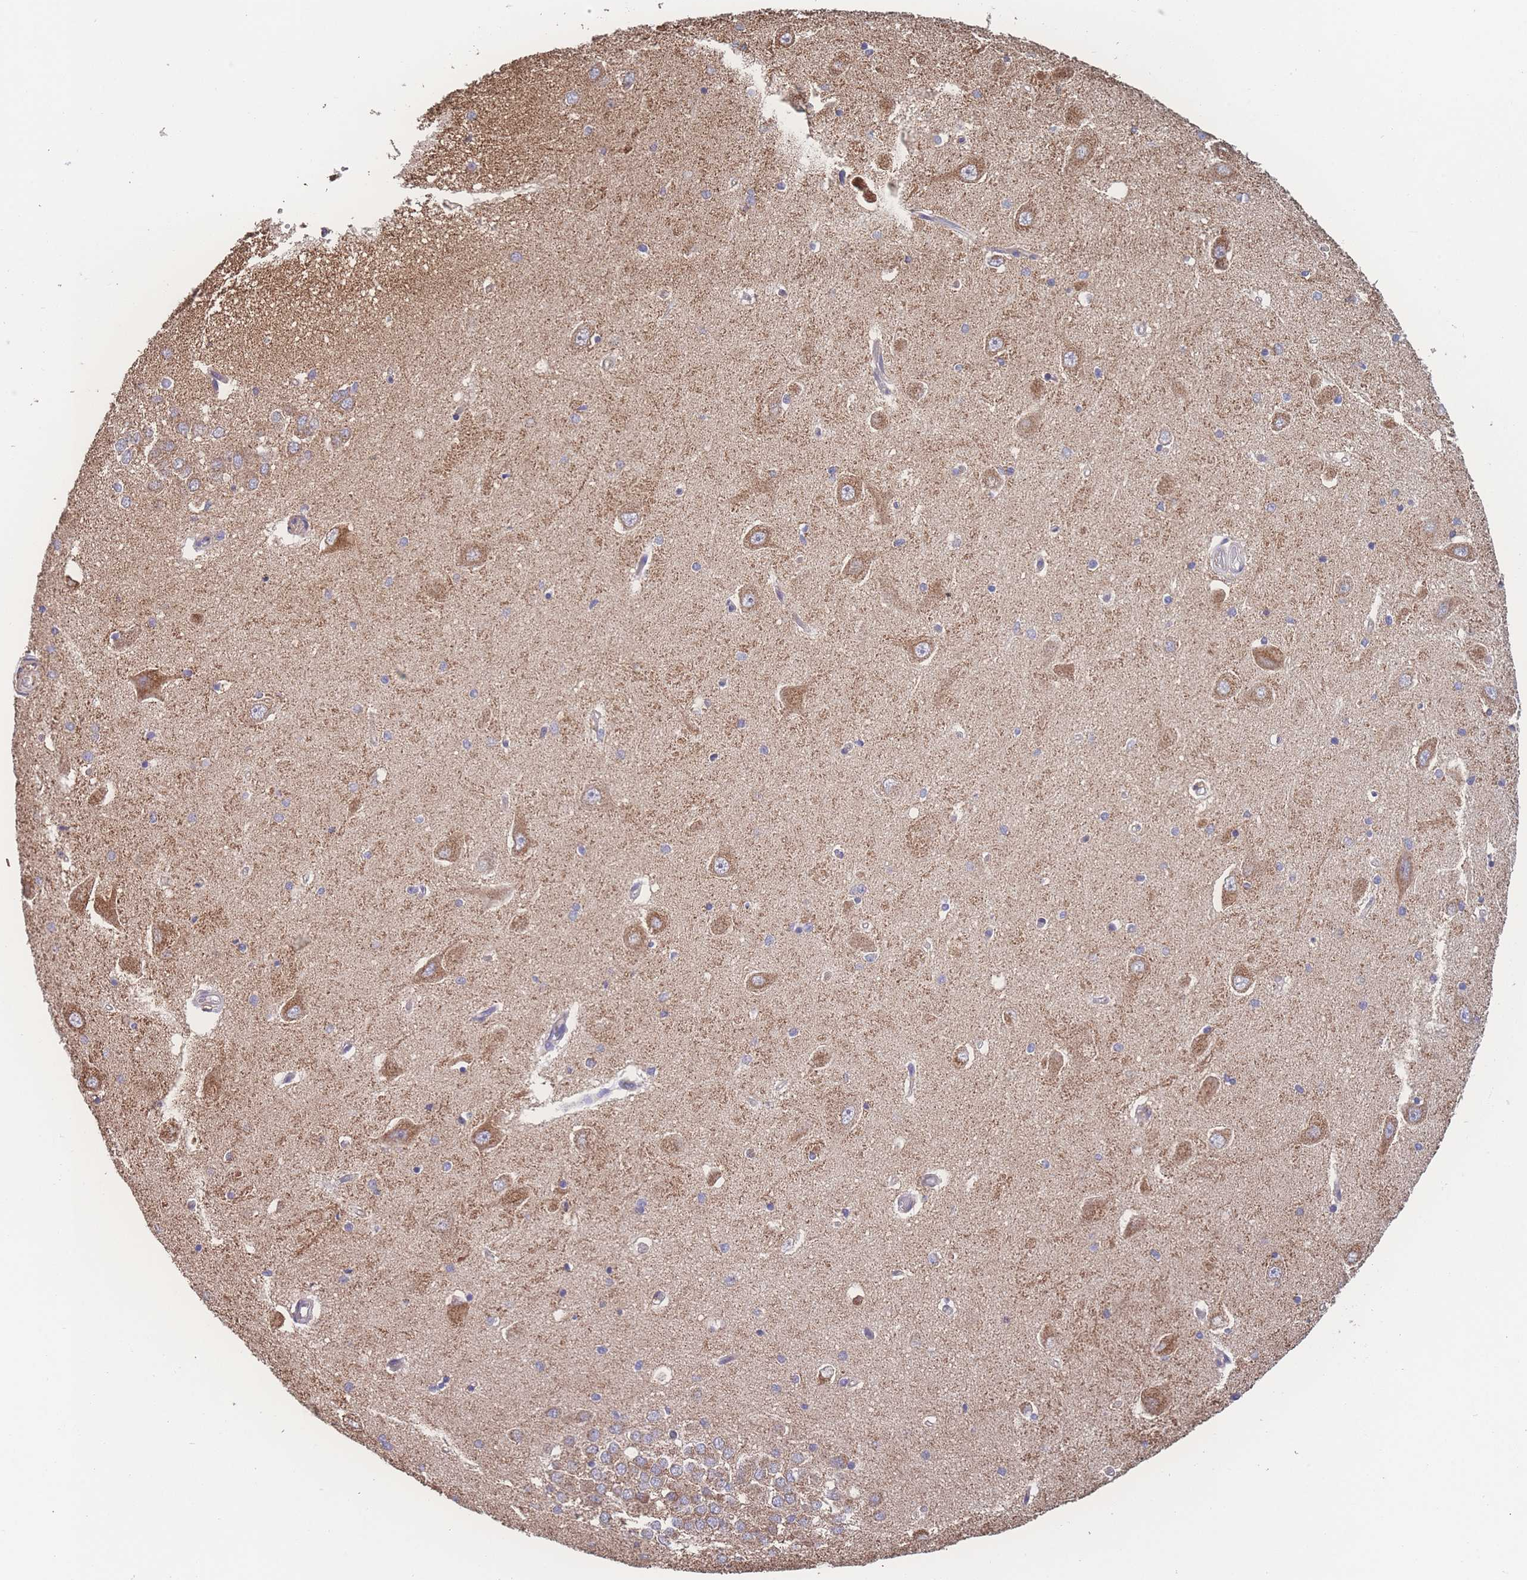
{"staining": {"intensity": "negative", "quantity": "none", "location": "none"}, "tissue": "hippocampus", "cell_type": "Glial cells", "image_type": "normal", "snomed": [{"axis": "morphology", "description": "Normal tissue, NOS"}, {"axis": "topography", "description": "Hippocampus"}], "caption": "DAB (3,3'-diaminobenzidine) immunohistochemical staining of unremarkable hippocampus exhibits no significant positivity in glial cells. The staining was performed using DAB to visualize the protein expression in brown, while the nuclei were stained in blue with hematoxylin (Magnification: 20x).", "gene": "SGSM3", "patient": {"sex": "male", "age": 45}}